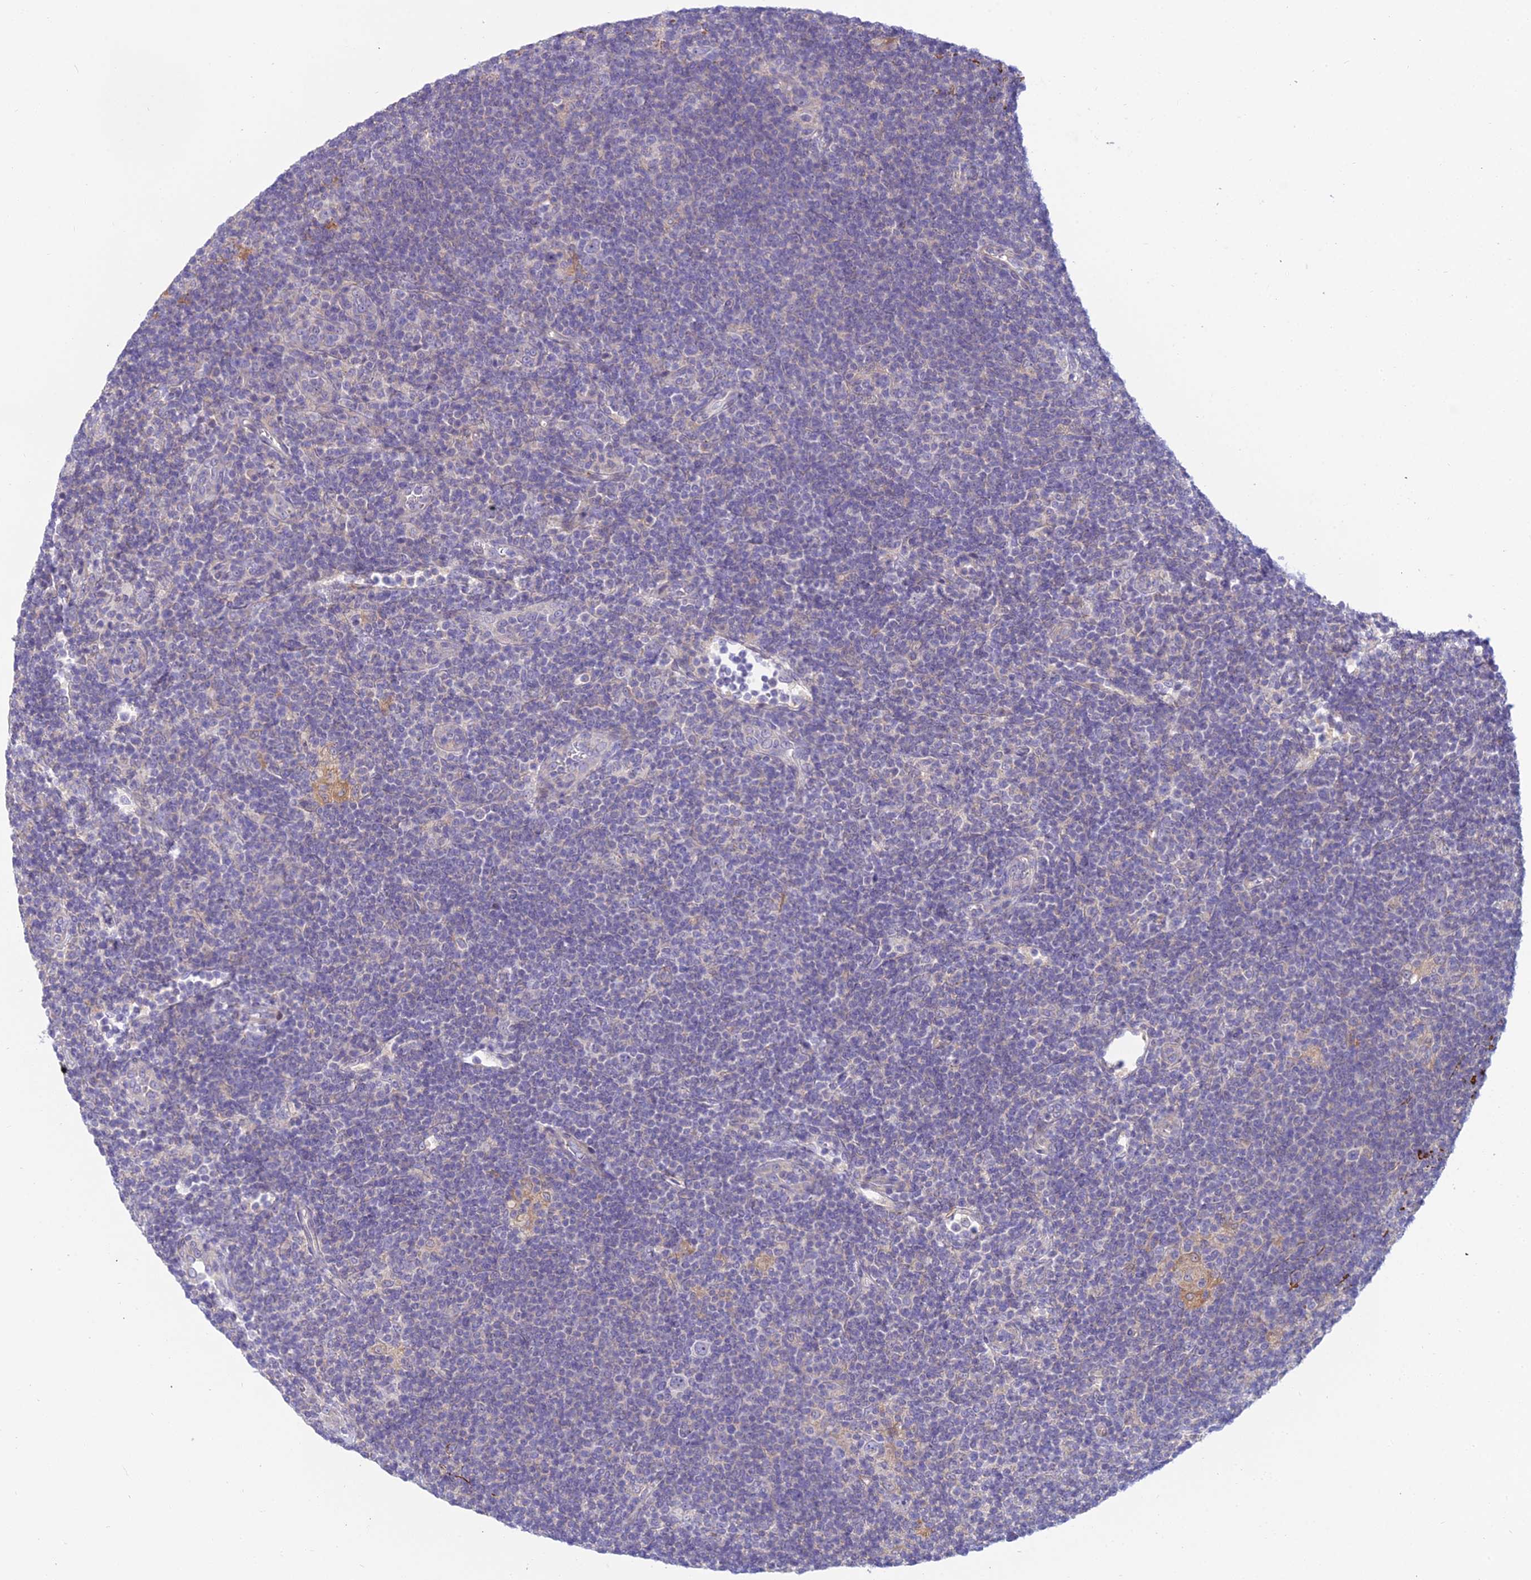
{"staining": {"intensity": "negative", "quantity": "none", "location": "none"}, "tissue": "lymphoma", "cell_type": "Tumor cells", "image_type": "cancer", "snomed": [{"axis": "morphology", "description": "Hodgkin's disease, NOS"}, {"axis": "topography", "description": "Lymph node"}], "caption": "Immunohistochemistry (IHC) of human Hodgkin's disease reveals no positivity in tumor cells.", "gene": "DUS2", "patient": {"sex": "female", "age": 57}}